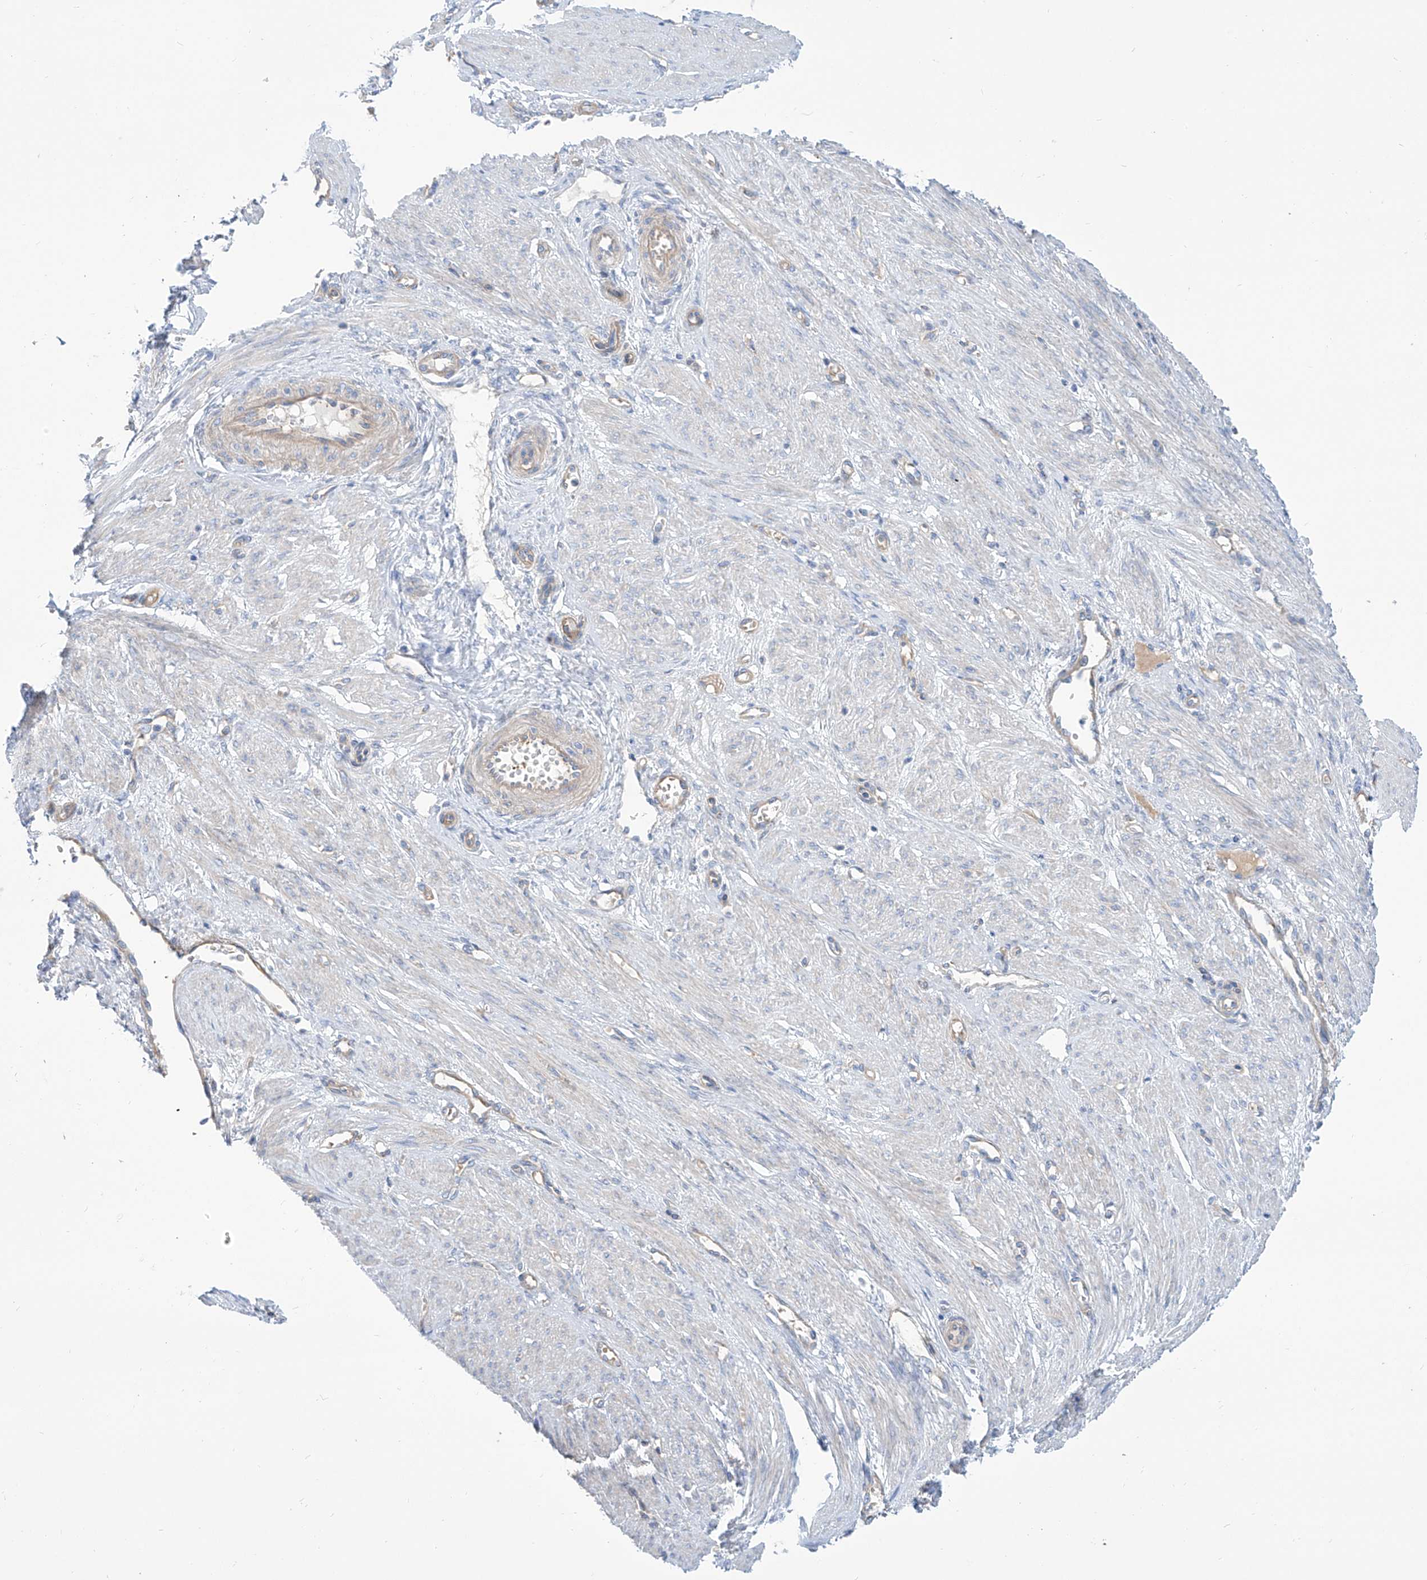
{"staining": {"intensity": "negative", "quantity": "none", "location": "none"}, "tissue": "endometrium", "cell_type": "Cells in endometrial stroma", "image_type": "normal", "snomed": [{"axis": "morphology", "description": "Normal tissue, NOS"}, {"axis": "topography", "description": "Endometrium"}], "caption": "A micrograph of endometrium stained for a protein demonstrates no brown staining in cells in endometrial stroma.", "gene": "TMEM209", "patient": {"sex": "female", "age": 33}}